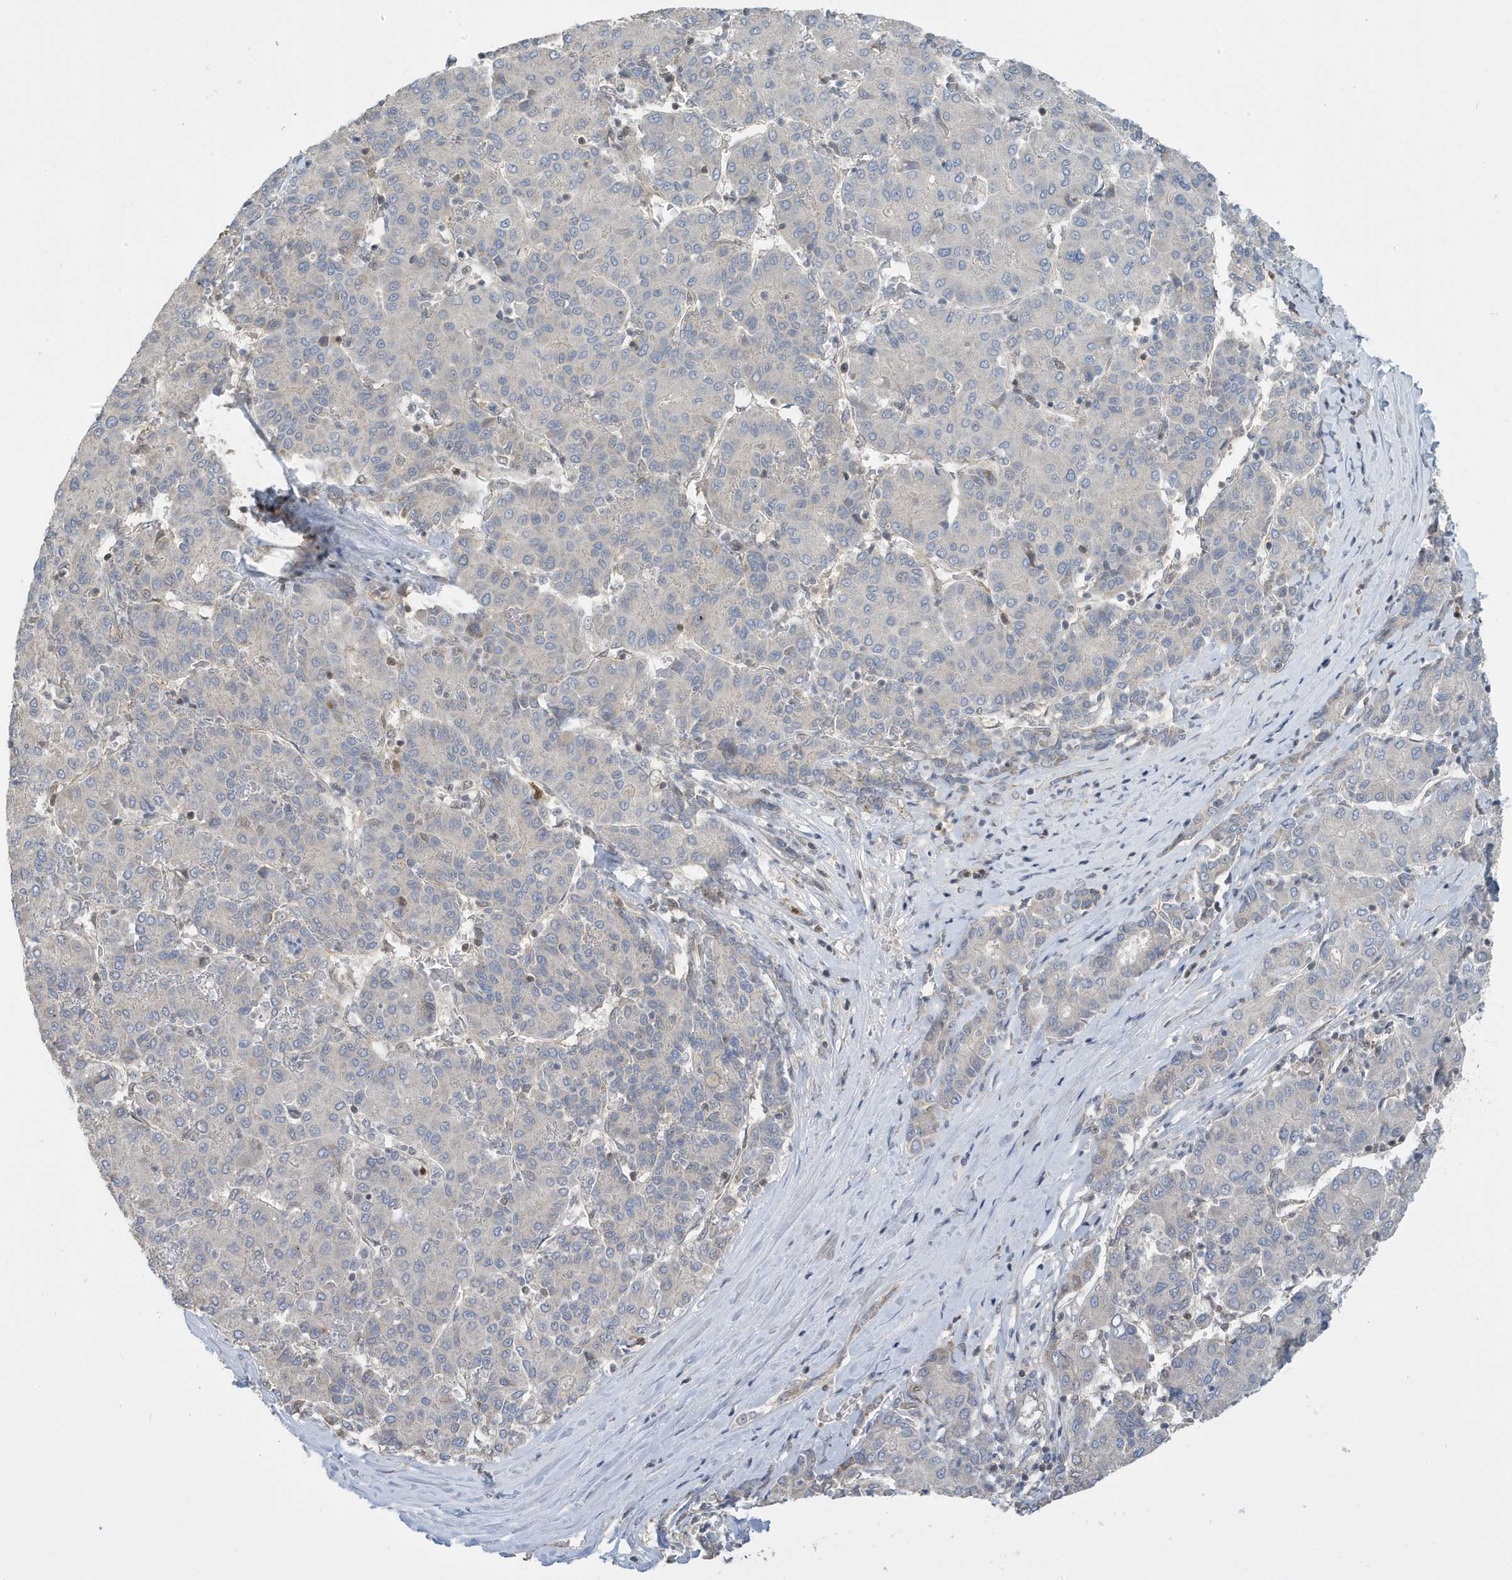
{"staining": {"intensity": "negative", "quantity": "none", "location": "none"}, "tissue": "liver cancer", "cell_type": "Tumor cells", "image_type": "cancer", "snomed": [{"axis": "morphology", "description": "Carcinoma, Hepatocellular, NOS"}, {"axis": "topography", "description": "Liver"}], "caption": "Immunohistochemistry micrograph of human liver hepatocellular carcinoma stained for a protein (brown), which displays no staining in tumor cells.", "gene": "NCOA7", "patient": {"sex": "male", "age": 65}}